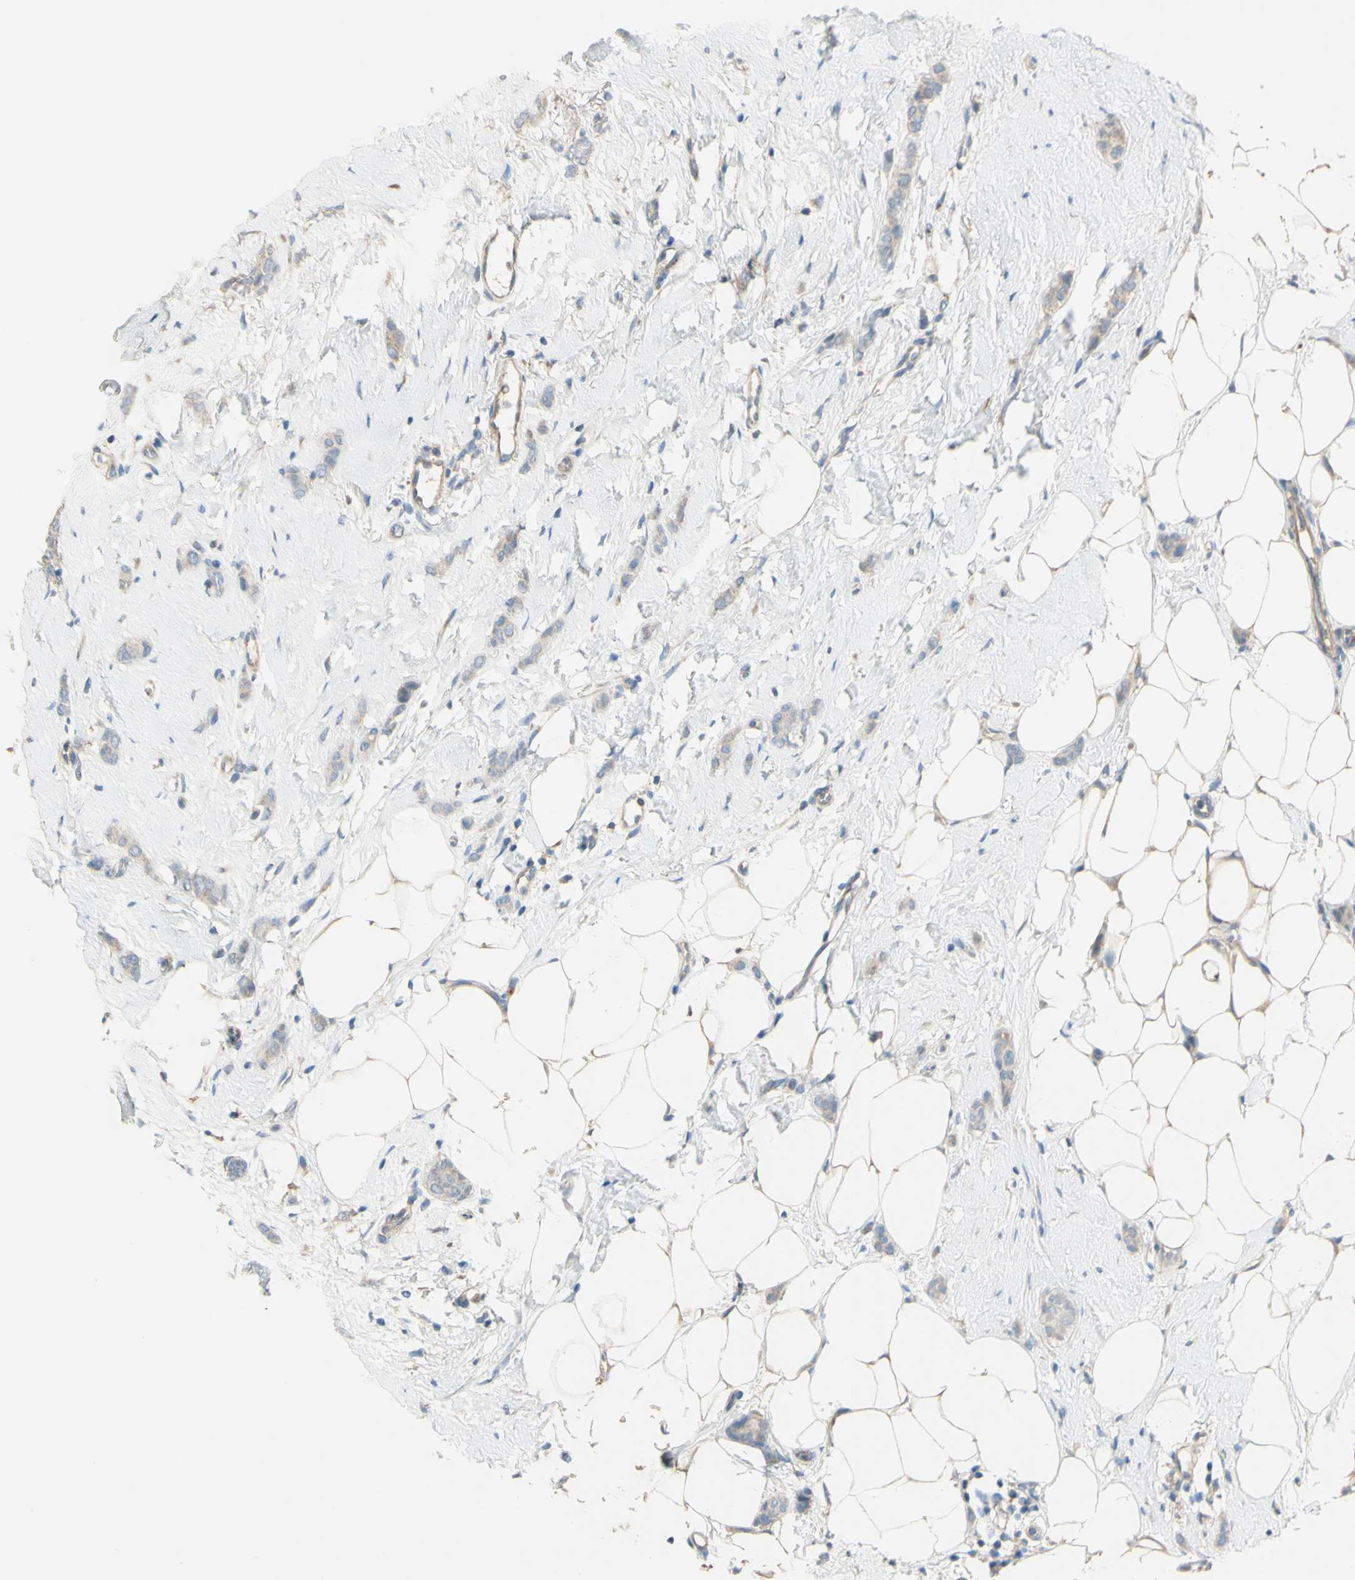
{"staining": {"intensity": "weak", "quantity": "25%-75%", "location": "cytoplasmic/membranous"}, "tissue": "breast cancer", "cell_type": "Tumor cells", "image_type": "cancer", "snomed": [{"axis": "morphology", "description": "Lobular carcinoma"}, {"axis": "topography", "description": "Skin"}, {"axis": "topography", "description": "Breast"}], "caption": "There is low levels of weak cytoplasmic/membranous expression in tumor cells of lobular carcinoma (breast), as demonstrated by immunohistochemical staining (brown color).", "gene": "DKK3", "patient": {"sex": "female", "age": 46}}